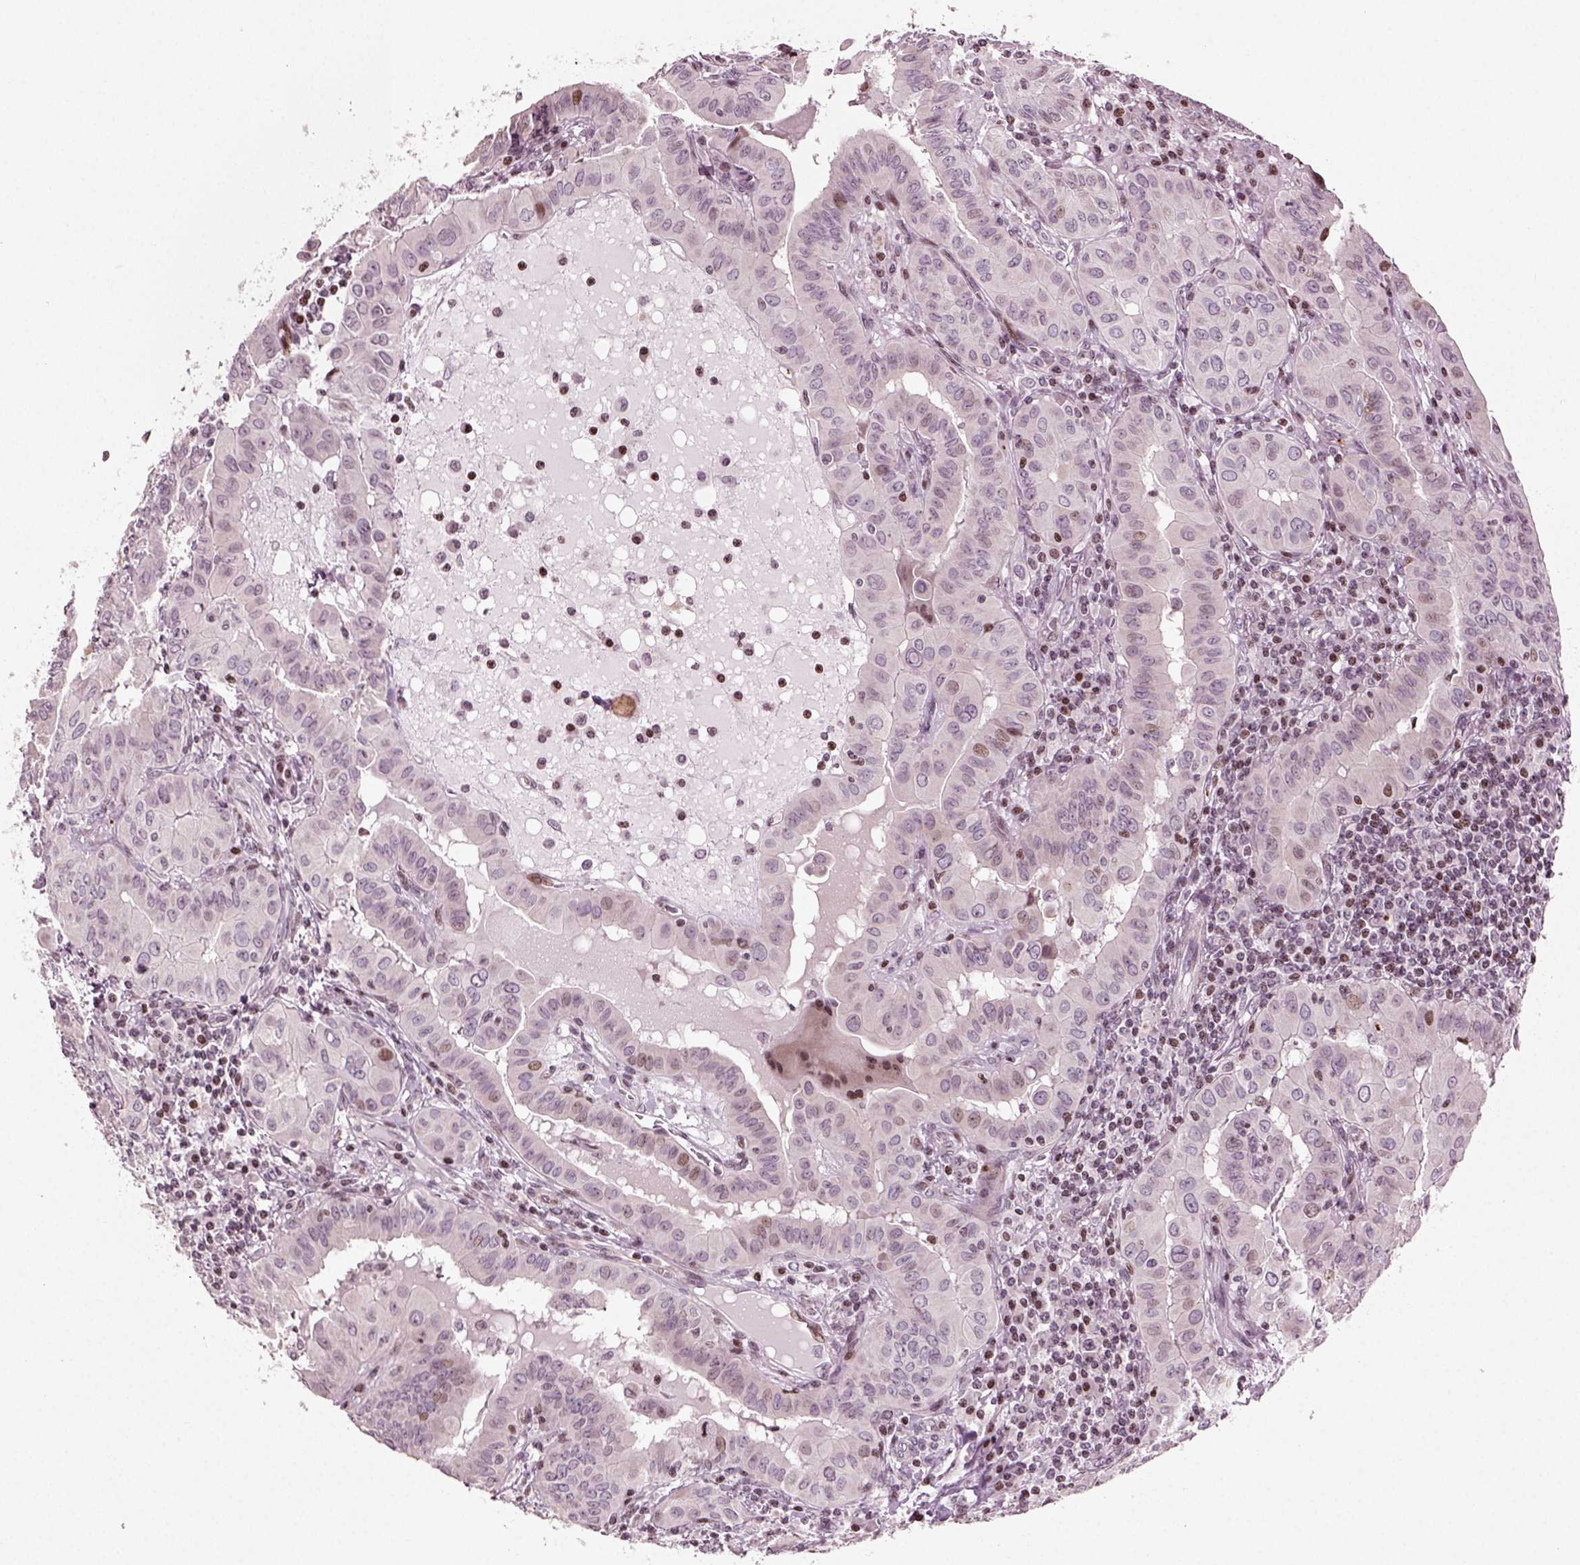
{"staining": {"intensity": "moderate", "quantity": "<25%", "location": "nuclear"}, "tissue": "thyroid cancer", "cell_type": "Tumor cells", "image_type": "cancer", "snomed": [{"axis": "morphology", "description": "Papillary adenocarcinoma, NOS"}, {"axis": "topography", "description": "Thyroid gland"}], "caption": "IHC of human papillary adenocarcinoma (thyroid) demonstrates low levels of moderate nuclear staining in approximately <25% of tumor cells.", "gene": "HEYL", "patient": {"sex": "female", "age": 37}}